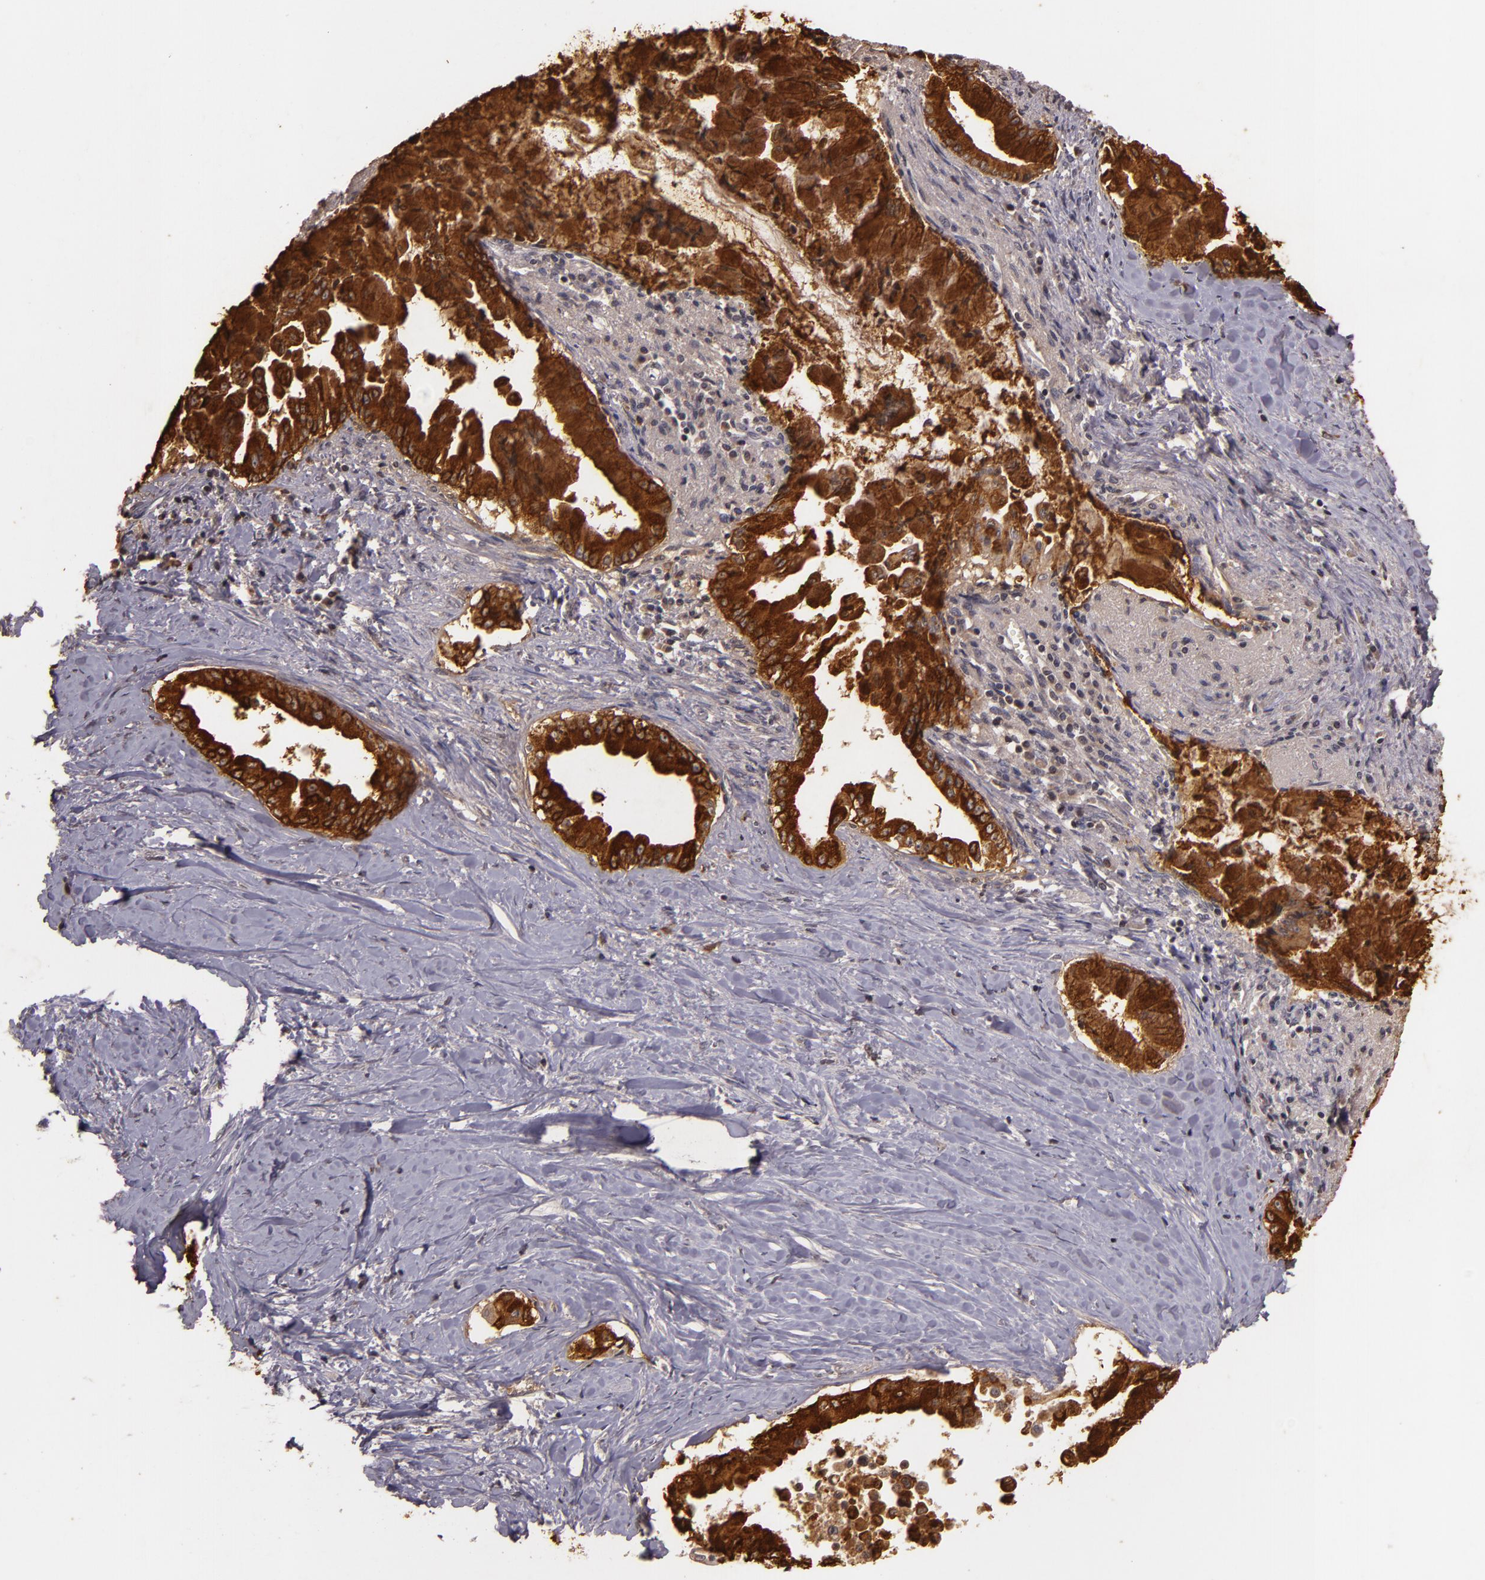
{"staining": {"intensity": "strong", "quantity": ">75%", "location": "cytoplasmic/membranous"}, "tissue": "pancreatic cancer", "cell_type": "Tumor cells", "image_type": "cancer", "snomed": [{"axis": "morphology", "description": "Adenocarcinoma, NOS"}, {"axis": "topography", "description": "Pancreas"}], "caption": "High-power microscopy captured an immunohistochemistry micrograph of pancreatic cancer, revealing strong cytoplasmic/membranous staining in approximately >75% of tumor cells.", "gene": "TFF1", "patient": {"sex": "male", "age": 59}}